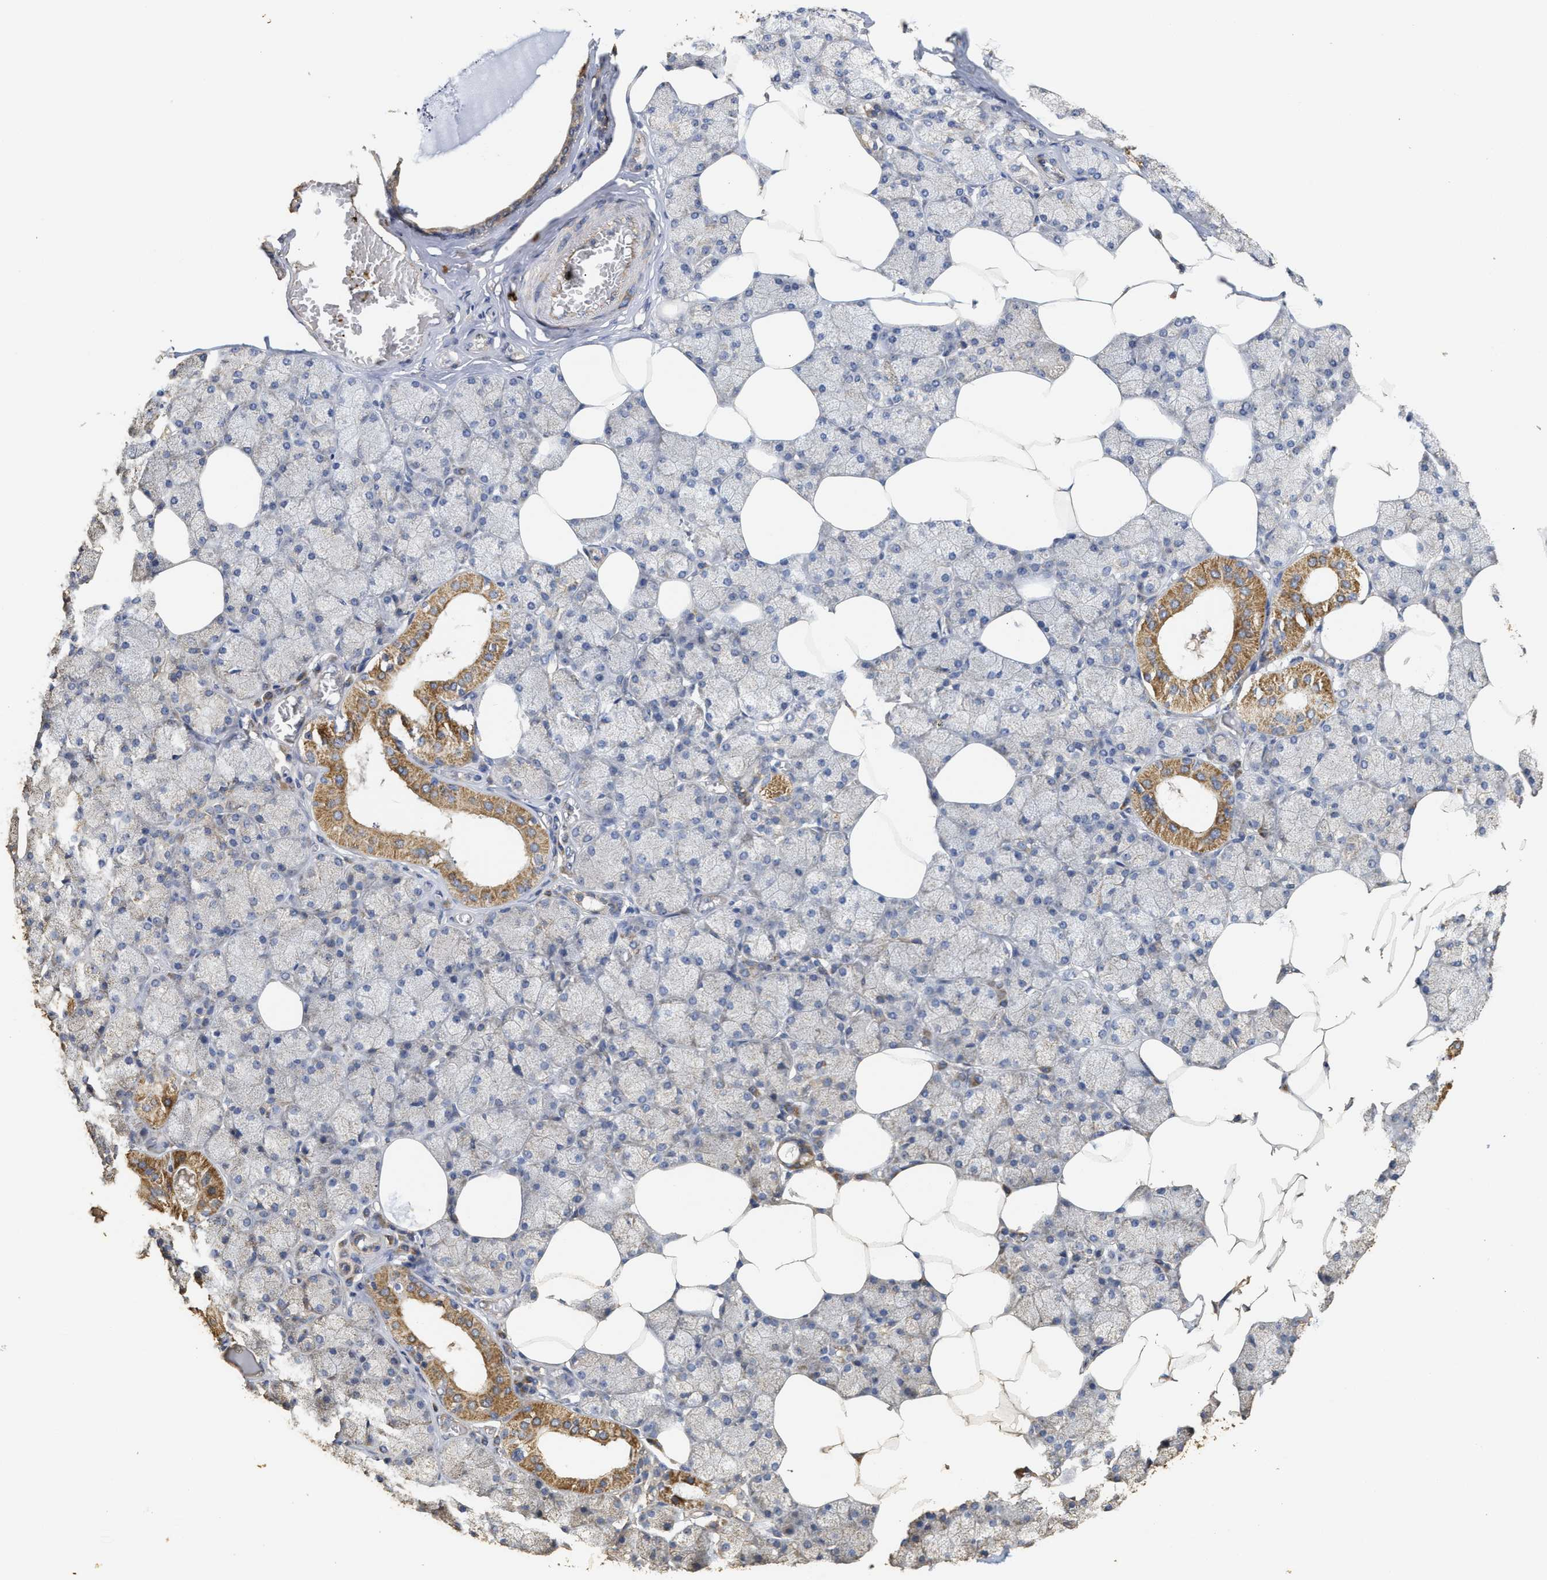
{"staining": {"intensity": "moderate", "quantity": "25%-75%", "location": "cytoplasmic/membranous"}, "tissue": "salivary gland", "cell_type": "Glandular cells", "image_type": "normal", "snomed": [{"axis": "morphology", "description": "Normal tissue, NOS"}, {"axis": "topography", "description": "Salivary gland"}], "caption": "Moderate cytoplasmic/membranous protein positivity is present in about 25%-75% of glandular cells in salivary gland.", "gene": "NAV1", "patient": {"sex": "male", "age": 62}}